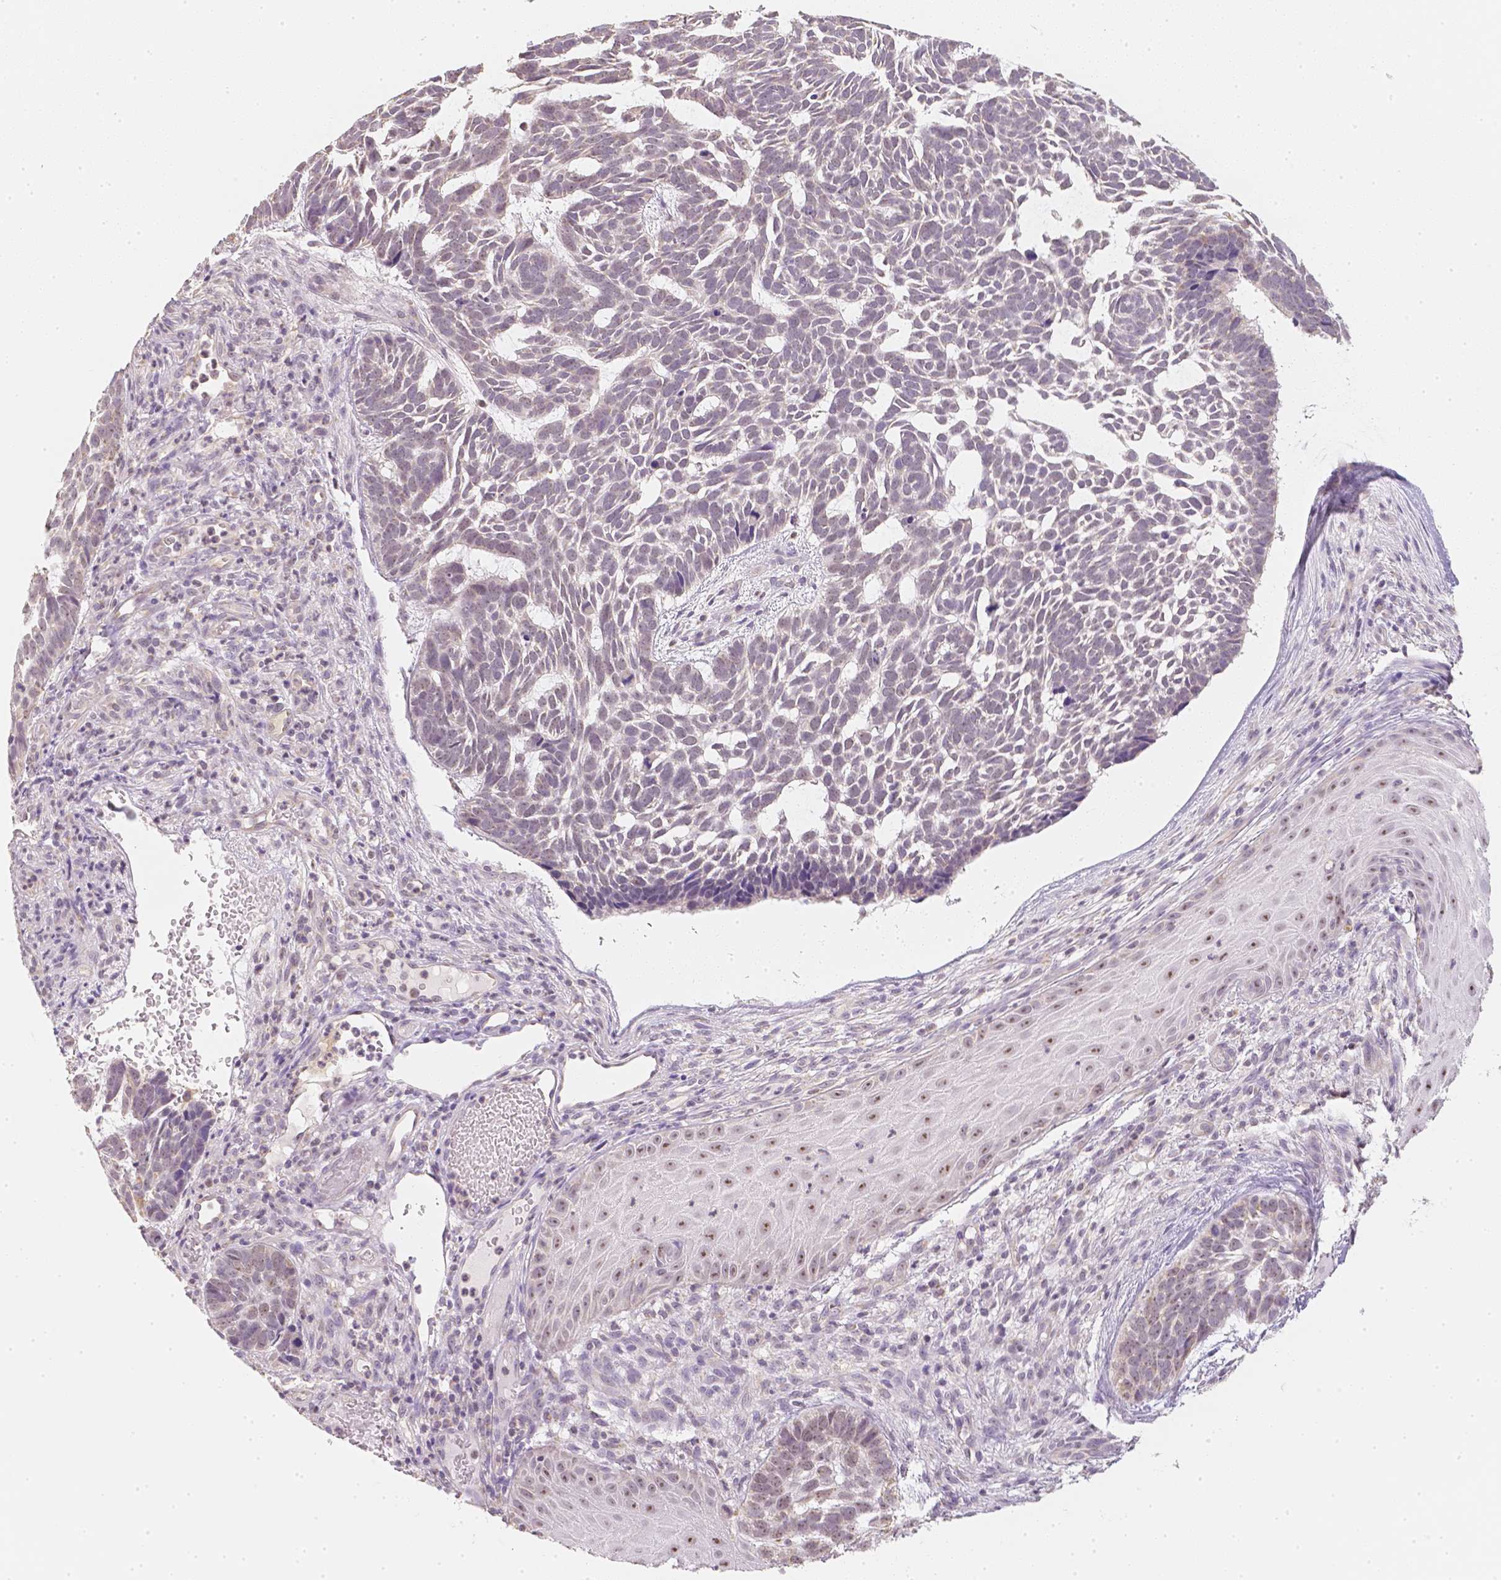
{"staining": {"intensity": "negative", "quantity": "none", "location": "none"}, "tissue": "skin cancer", "cell_type": "Tumor cells", "image_type": "cancer", "snomed": [{"axis": "morphology", "description": "Basal cell carcinoma"}, {"axis": "topography", "description": "Skin"}], "caption": "Immunohistochemistry histopathology image of neoplastic tissue: basal cell carcinoma (skin) stained with DAB displays no significant protein expression in tumor cells.", "gene": "NVL", "patient": {"sex": "male", "age": 78}}